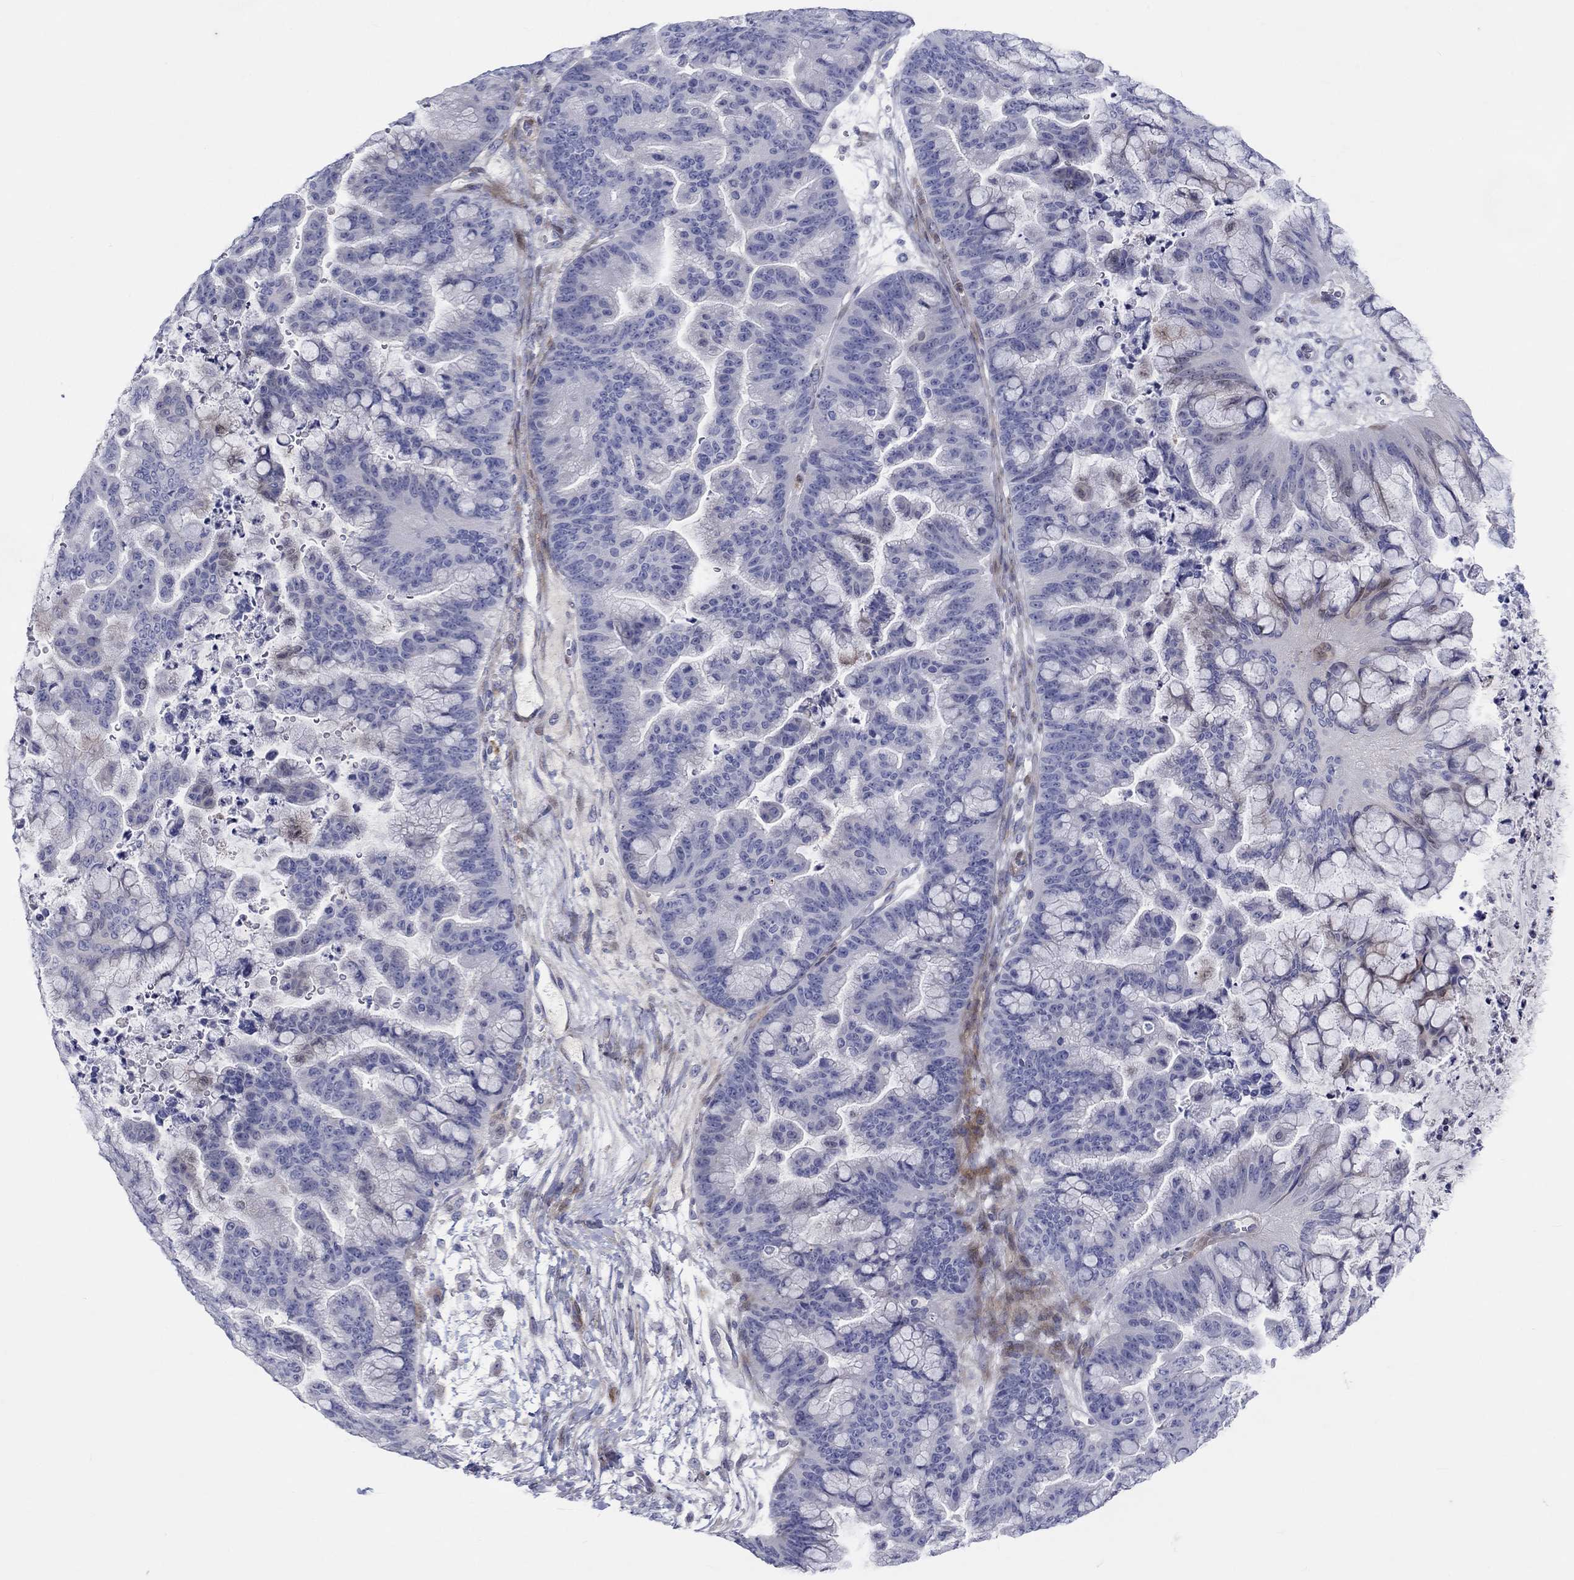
{"staining": {"intensity": "negative", "quantity": "none", "location": "none"}, "tissue": "ovarian cancer", "cell_type": "Tumor cells", "image_type": "cancer", "snomed": [{"axis": "morphology", "description": "Cystadenocarcinoma, mucinous, NOS"}, {"axis": "topography", "description": "Ovary"}], "caption": "IHC image of mucinous cystadenocarcinoma (ovarian) stained for a protein (brown), which shows no positivity in tumor cells.", "gene": "ARHGAP36", "patient": {"sex": "female", "age": 67}}